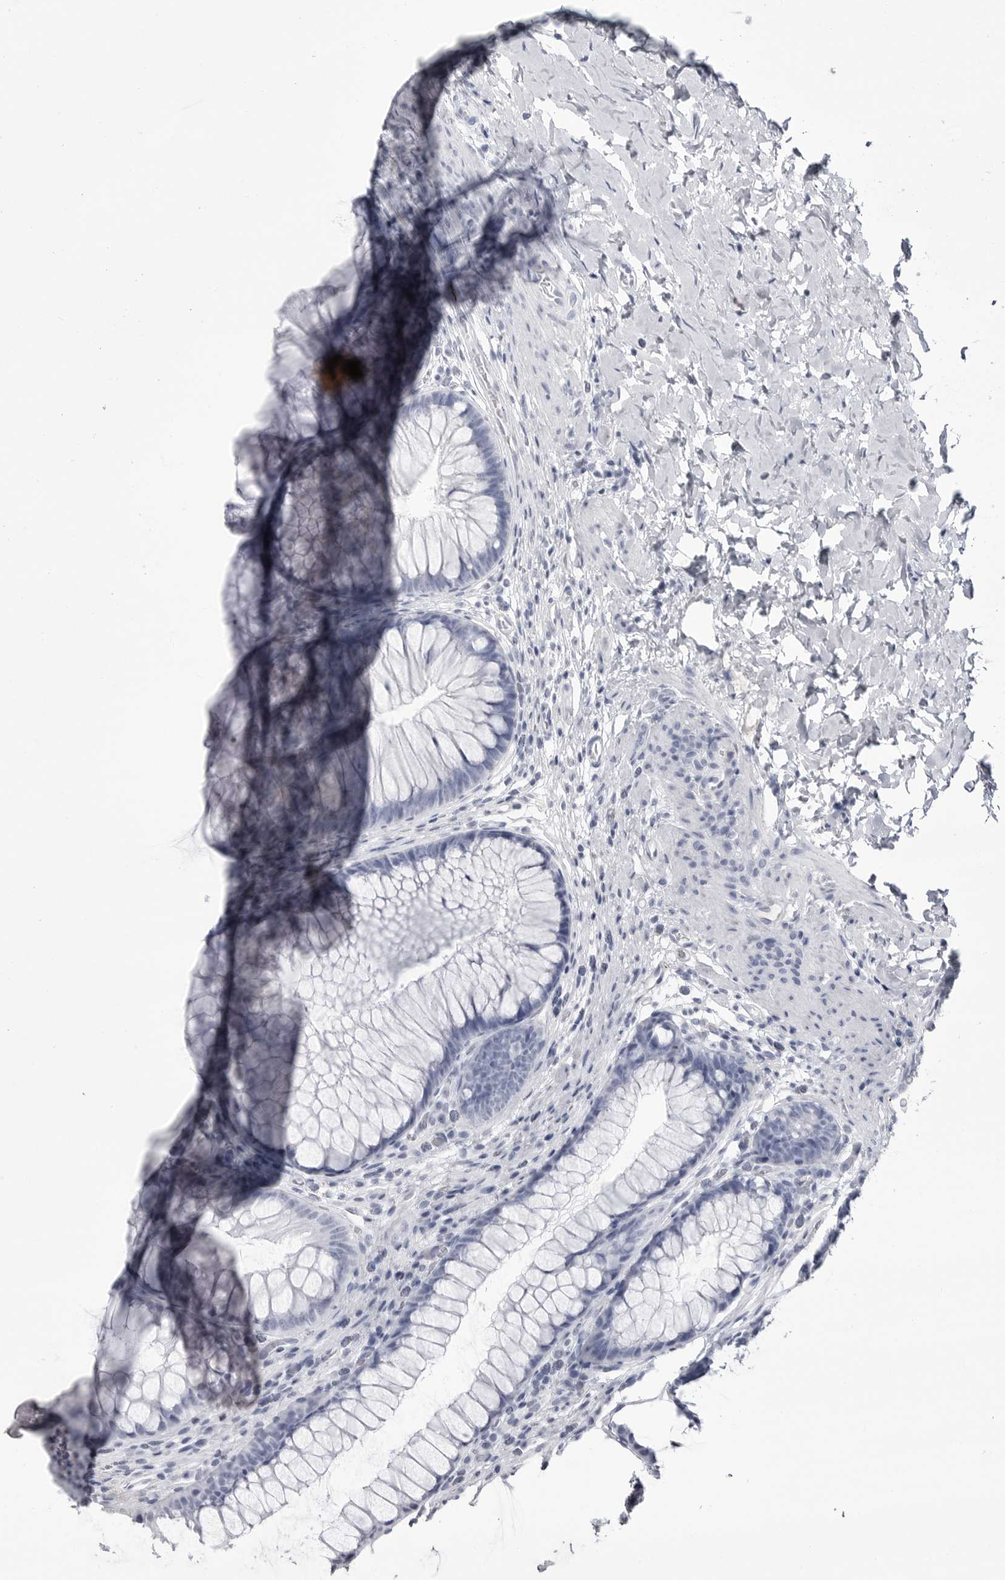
{"staining": {"intensity": "moderate", "quantity": ">75%", "location": "cytoplasmic/membranous"}, "tissue": "colon", "cell_type": "Endothelial cells", "image_type": "normal", "snomed": [{"axis": "morphology", "description": "Normal tissue, NOS"}, {"axis": "topography", "description": "Colon"}], "caption": "High-magnification brightfield microscopy of benign colon stained with DAB (brown) and counterstained with hematoxylin (blue). endothelial cells exhibit moderate cytoplasmic/membranous staining is appreciated in about>75% of cells. (Brightfield microscopy of DAB IHC at high magnification).", "gene": "COL26A1", "patient": {"sex": "female", "age": 62}}